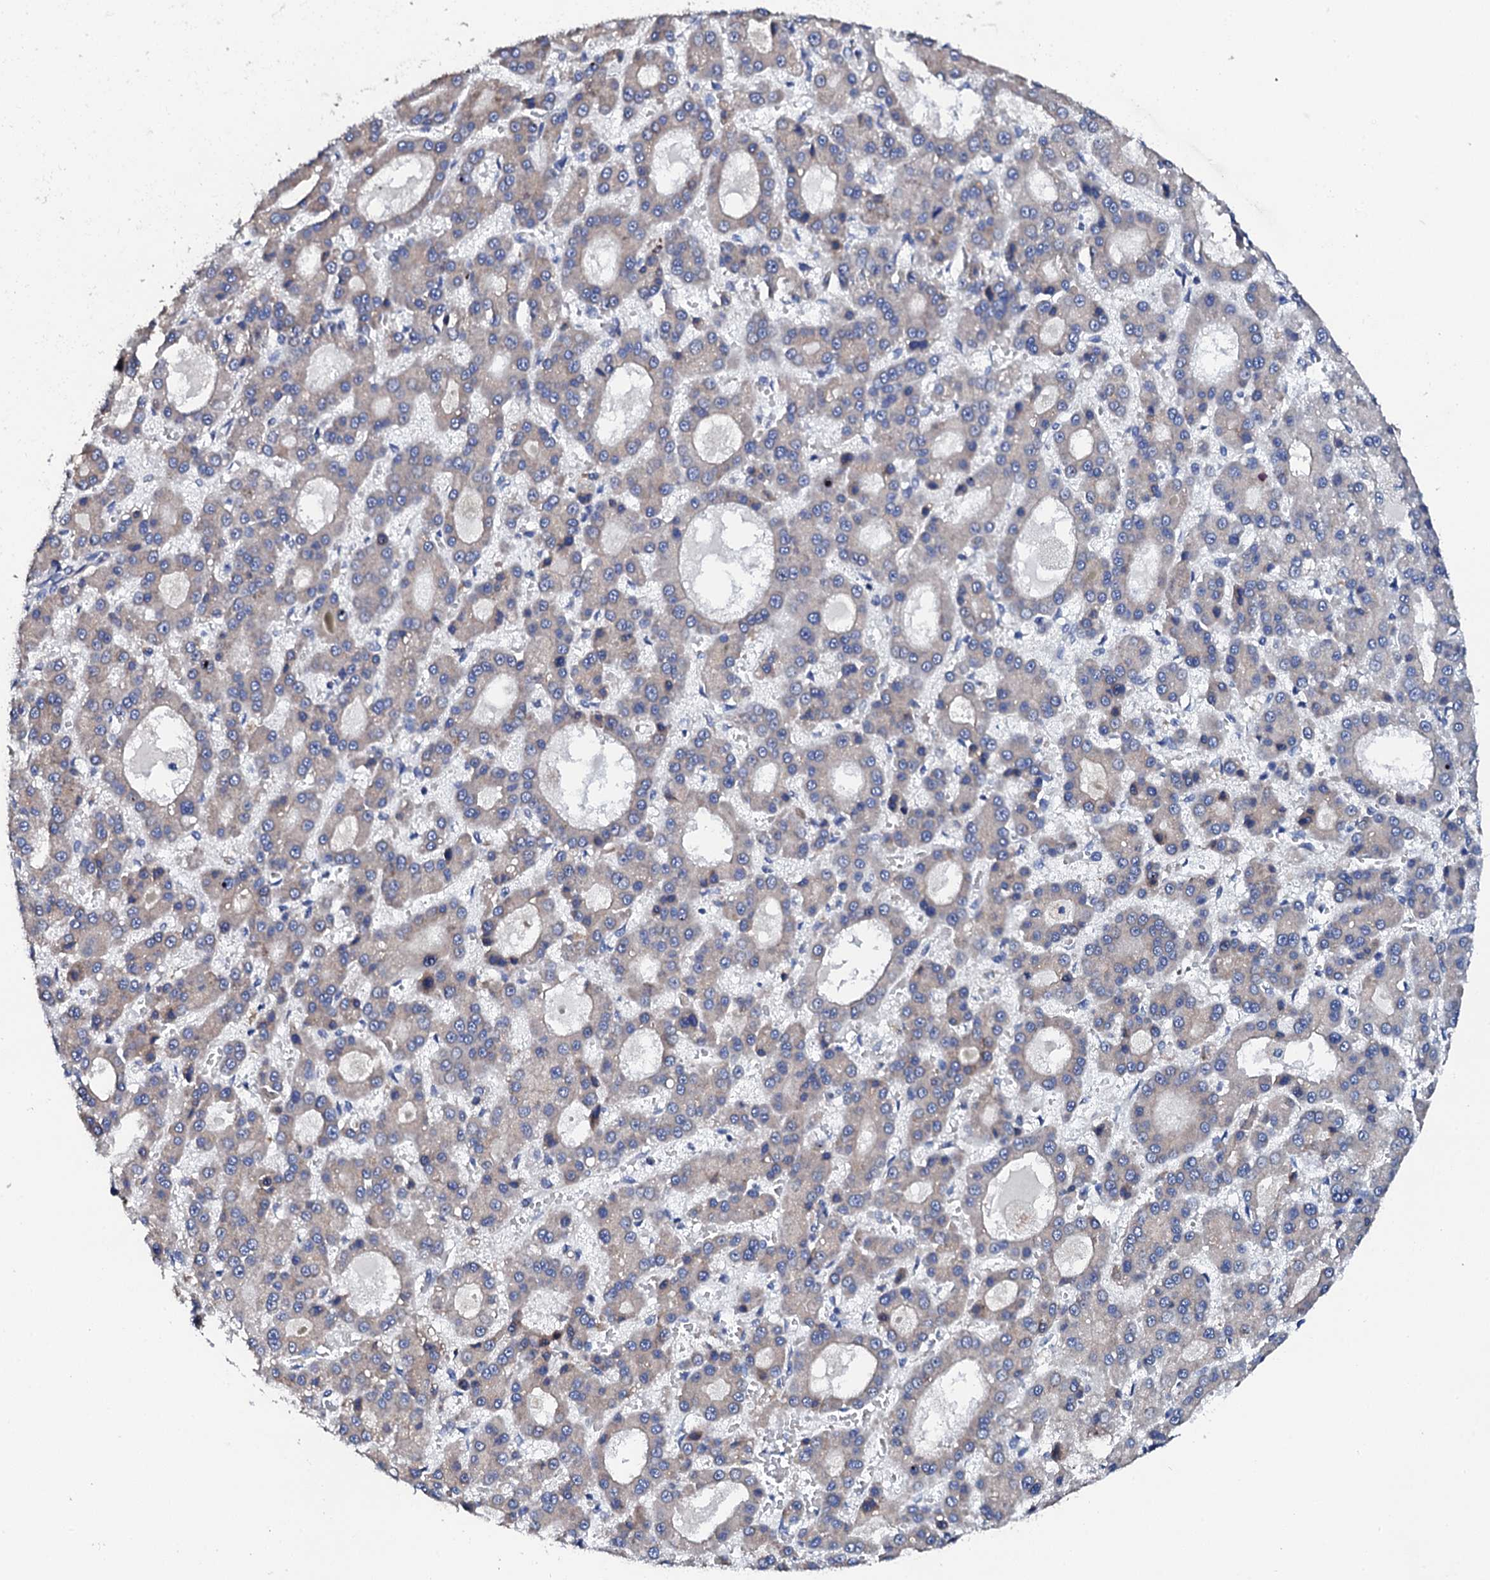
{"staining": {"intensity": "weak", "quantity": "<25%", "location": "cytoplasmic/membranous"}, "tissue": "liver cancer", "cell_type": "Tumor cells", "image_type": "cancer", "snomed": [{"axis": "morphology", "description": "Carcinoma, Hepatocellular, NOS"}, {"axis": "topography", "description": "Liver"}], "caption": "A micrograph of liver hepatocellular carcinoma stained for a protein reveals no brown staining in tumor cells.", "gene": "LIPT2", "patient": {"sex": "male", "age": 70}}